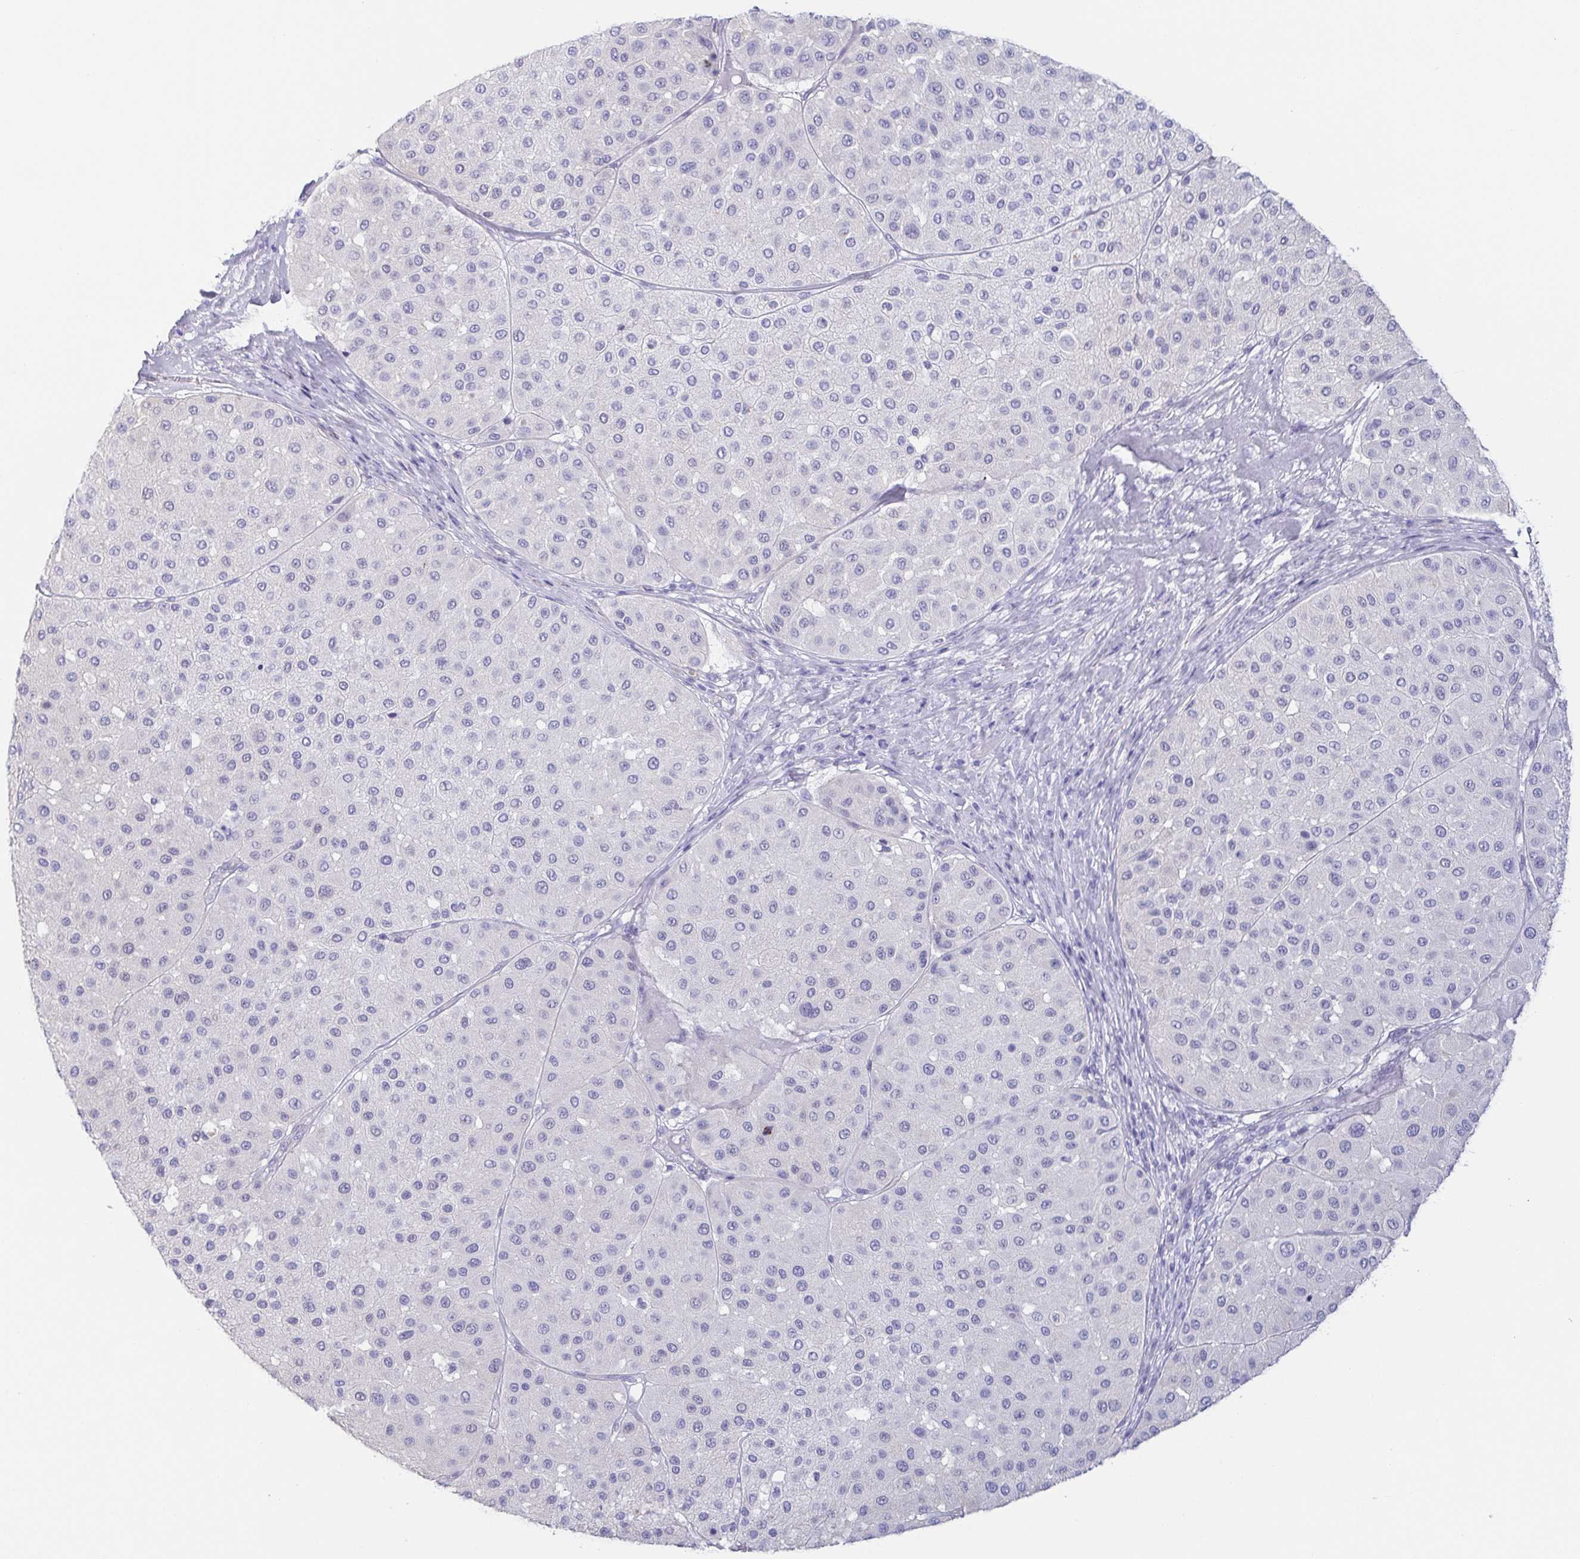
{"staining": {"intensity": "negative", "quantity": "none", "location": "none"}, "tissue": "melanoma", "cell_type": "Tumor cells", "image_type": "cancer", "snomed": [{"axis": "morphology", "description": "Malignant melanoma, Metastatic site"}, {"axis": "topography", "description": "Smooth muscle"}], "caption": "High power microscopy image of an immunohistochemistry (IHC) micrograph of malignant melanoma (metastatic site), revealing no significant positivity in tumor cells.", "gene": "PRR4", "patient": {"sex": "male", "age": 41}}